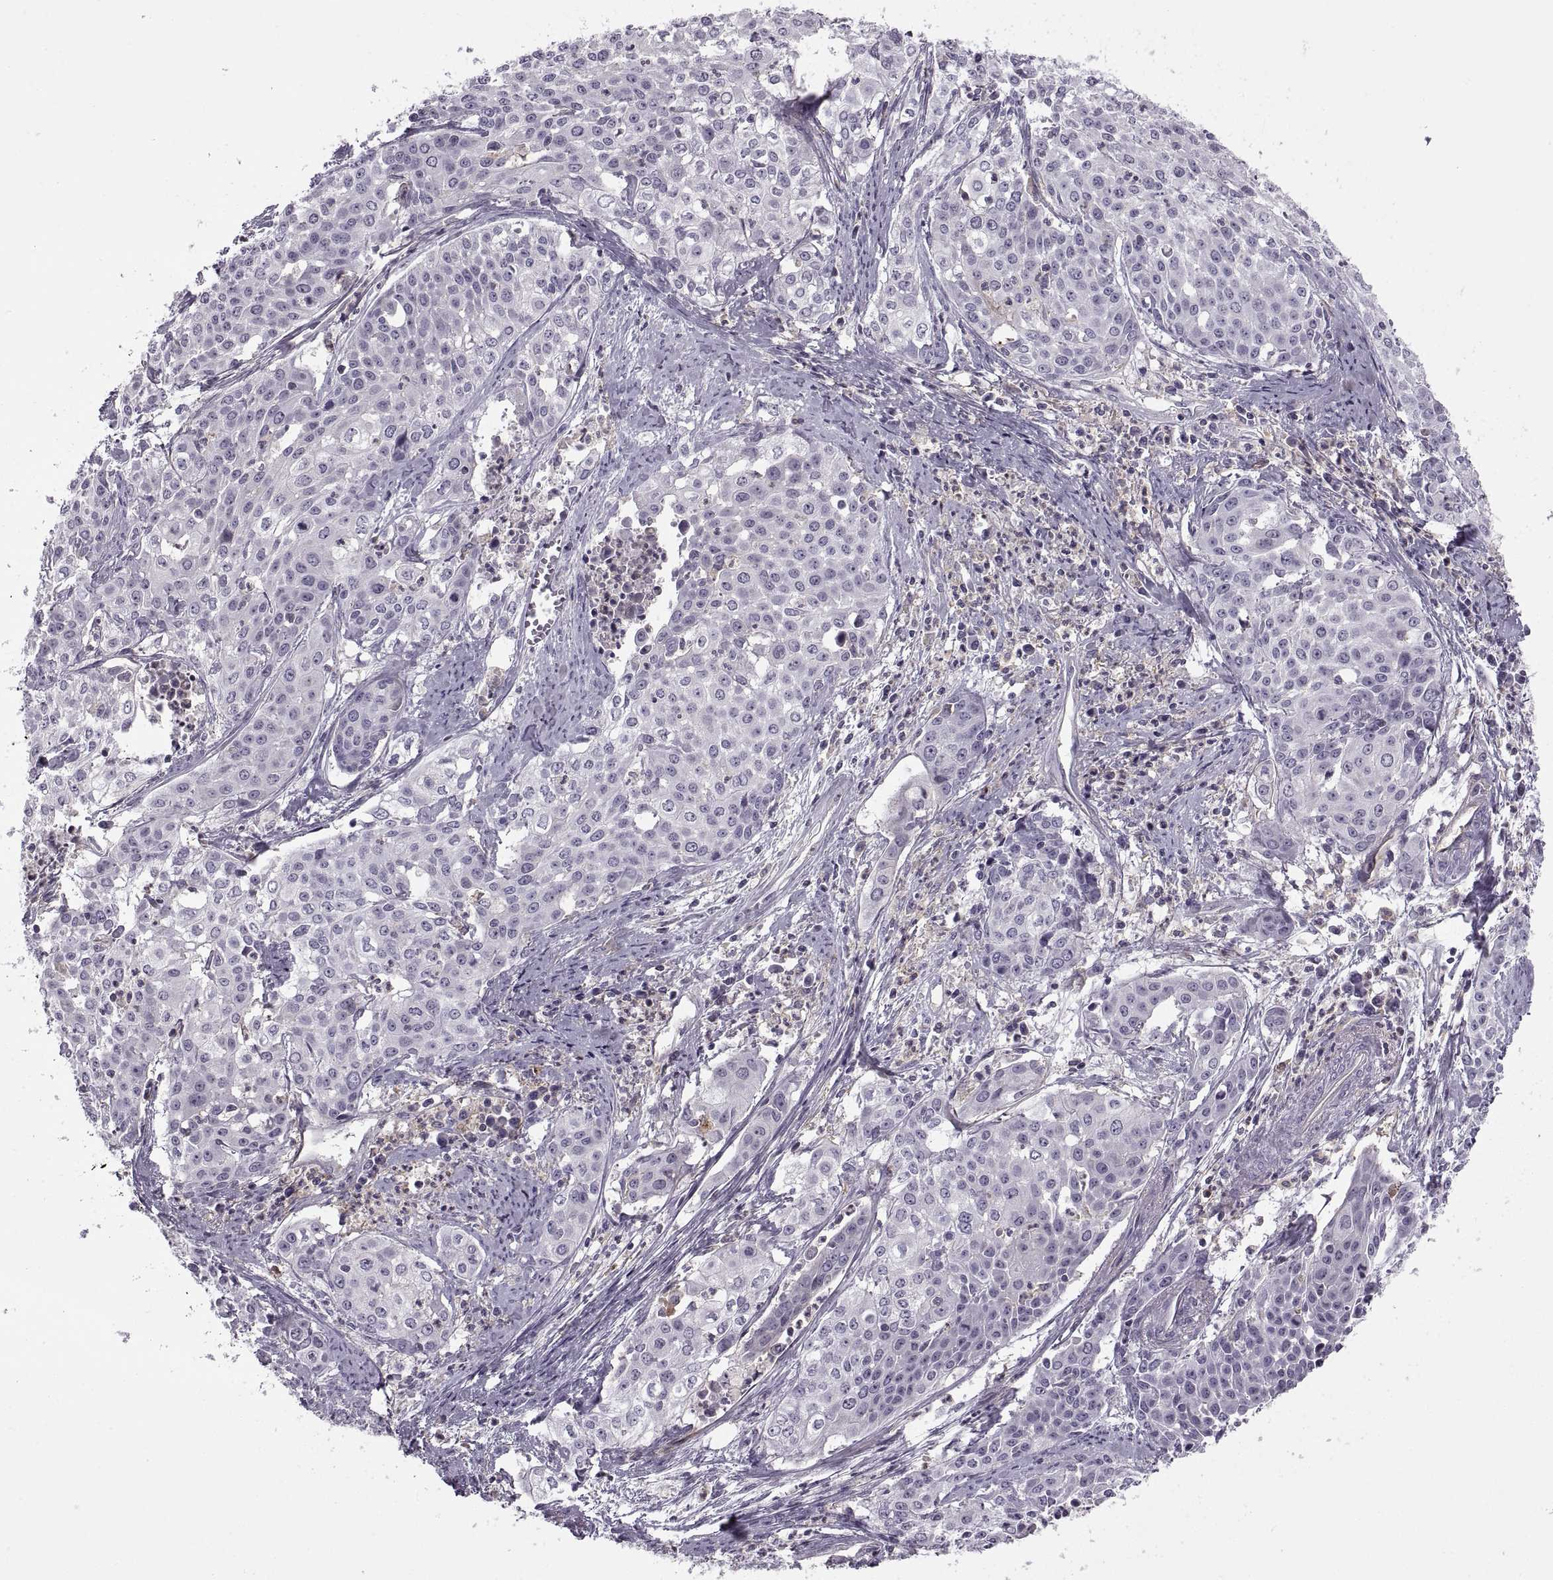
{"staining": {"intensity": "negative", "quantity": "none", "location": "none"}, "tissue": "cervical cancer", "cell_type": "Tumor cells", "image_type": "cancer", "snomed": [{"axis": "morphology", "description": "Squamous cell carcinoma, NOS"}, {"axis": "topography", "description": "Cervix"}], "caption": "Photomicrograph shows no protein expression in tumor cells of cervical cancer (squamous cell carcinoma) tissue.", "gene": "RALB", "patient": {"sex": "female", "age": 39}}